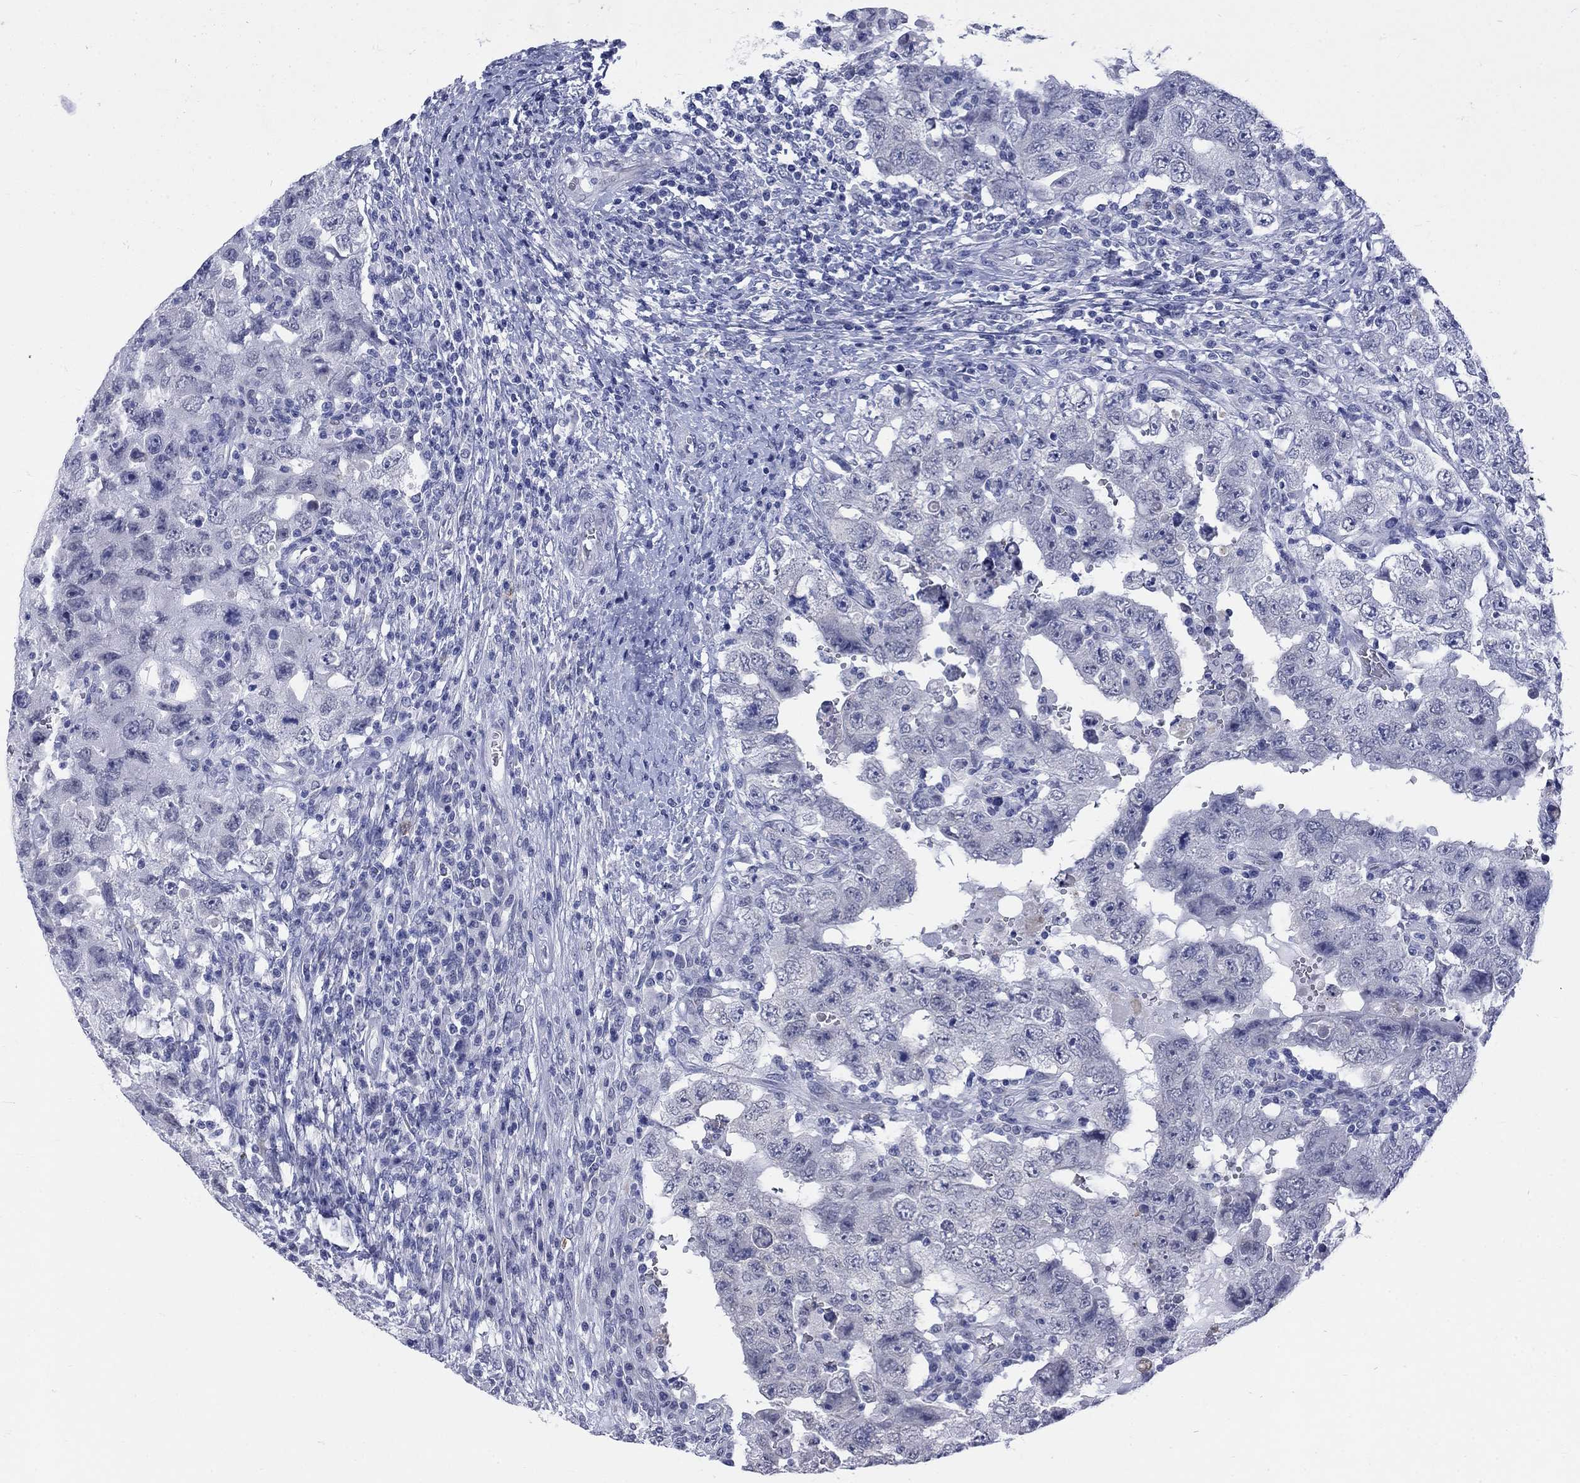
{"staining": {"intensity": "negative", "quantity": "none", "location": "none"}, "tissue": "testis cancer", "cell_type": "Tumor cells", "image_type": "cancer", "snomed": [{"axis": "morphology", "description": "Carcinoma, Embryonal, NOS"}, {"axis": "topography", "description": "Testis"}], "caption": "The photomicrograph shows no staining of tumor cells in testis cancer.", "gene": "ECEL1", "patient": {"sex": "male", "age": 26}}